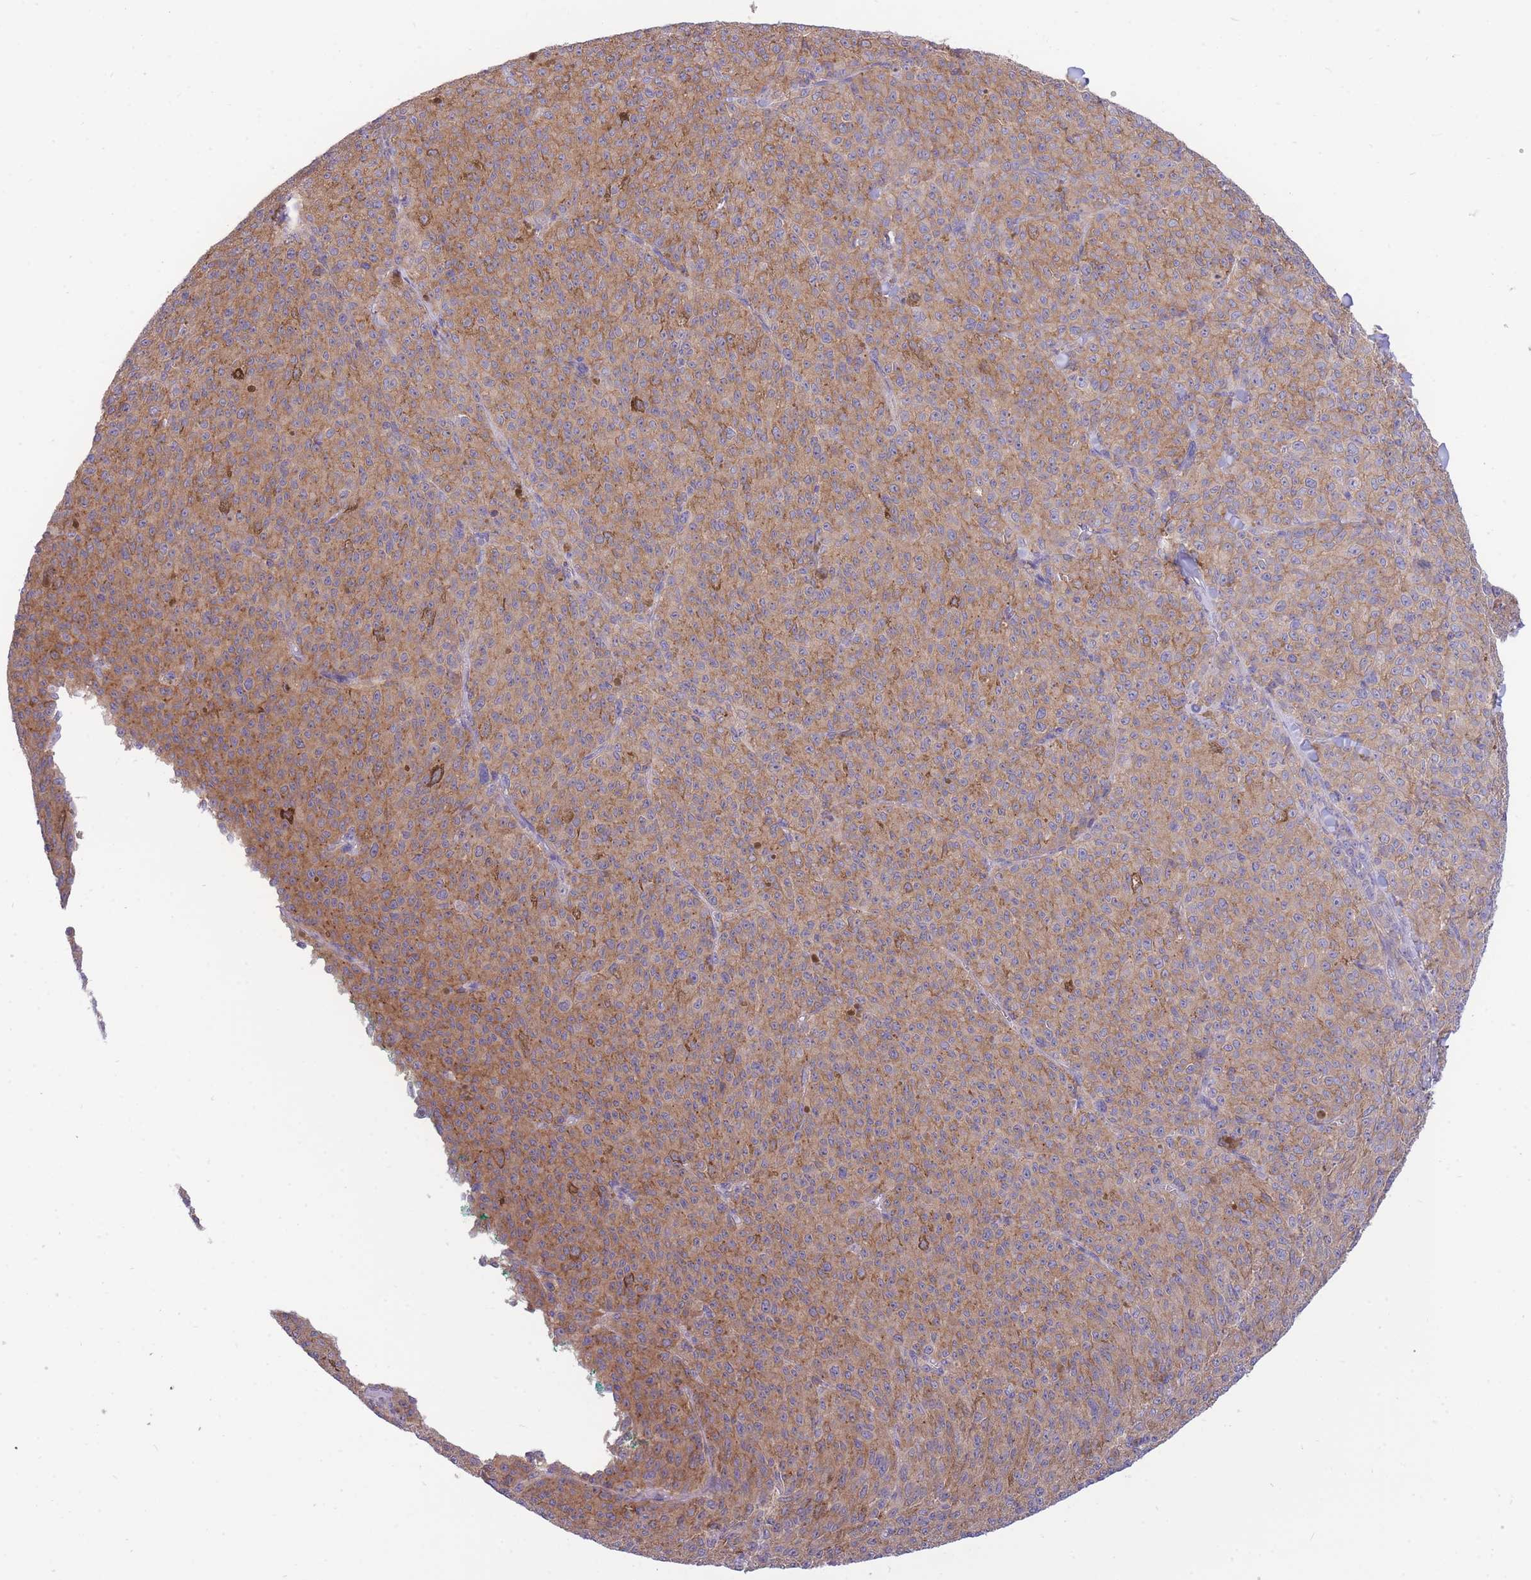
{"staining": {"intensity": "moderate", "quantity": ">75%", "location": "cytoplasmic/membranous"}, "tissue": "melanoma", "cell_type": "Tumor cells", "image_type": "cancer", "snomed": [{"axis": "morphology", "description": "Malignant melanoma, NOS"}, {"axis": "topography", "description": "Skin"}], "caption": "A high-resolution photomicrograph shows immunohistochemistry (IHC) staining of melanoma, which reveals moderate cytoplasmic/membranous staining in about >75% of tumor cells.", "gene": "NAMPT", "patient": {"sex": "female", "age": 52}}